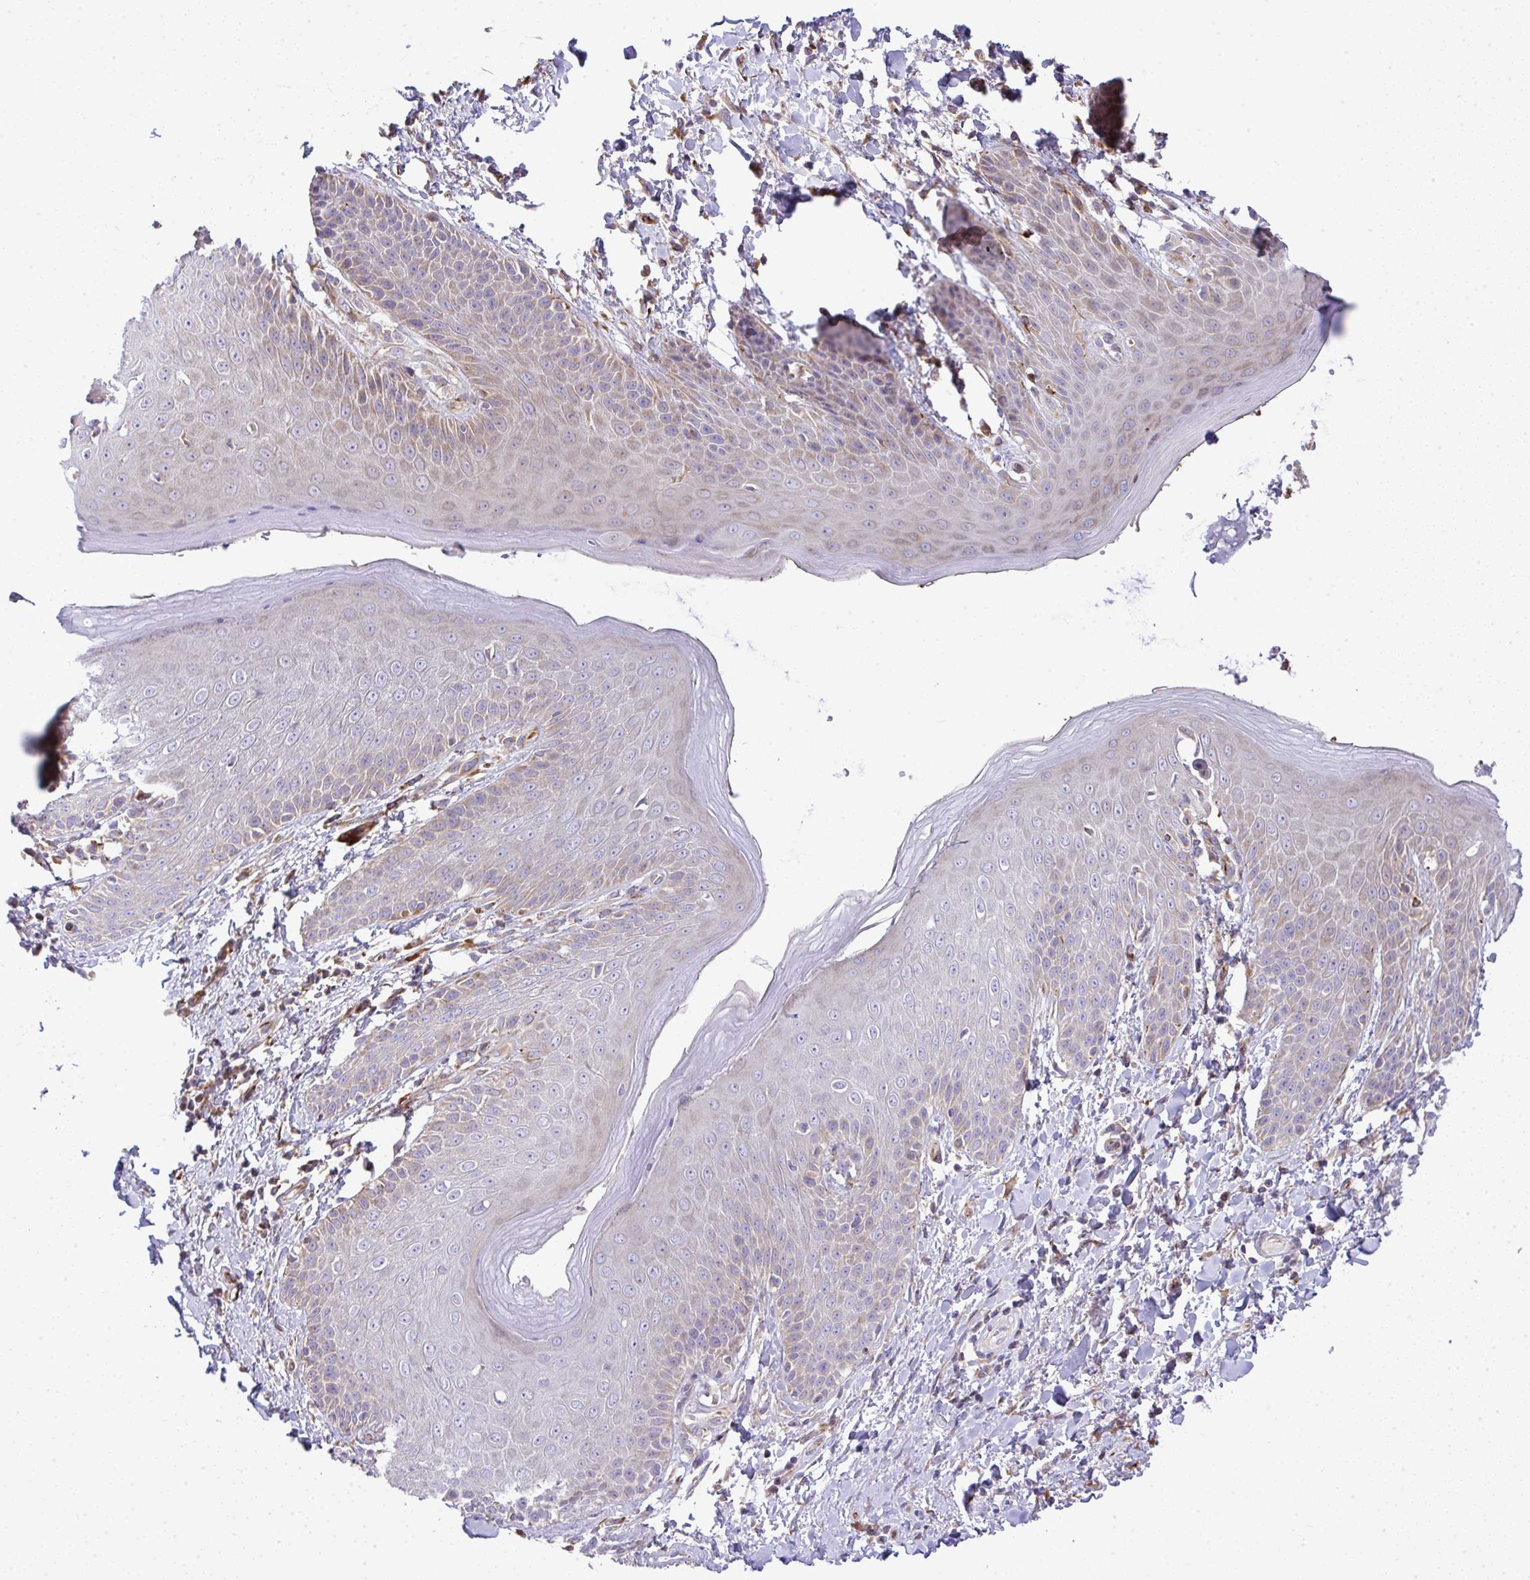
{"staining": {"intensity": "weak", "quantity": "<25%", "location": "cytoplasmic/membranous"}, "tissue": "skin", "cell_type": "Epidermal cells", "image_type": "normal", "snomed": [{"axis": "morphology", "description": "Normal tissue, NOS"}, {"axis": "topography", "description": "Anal"}, {"axis": "topography", "description": "Peripheral nerve tissue"}], "caption": "Immunohistochemistry (IHC) photomicrograph of benign human skin stained for a protein (brown), which reveals no expression in epidermal cells.", "gene": "GRID2", "patient": {"sex": "male", "age": 51}}